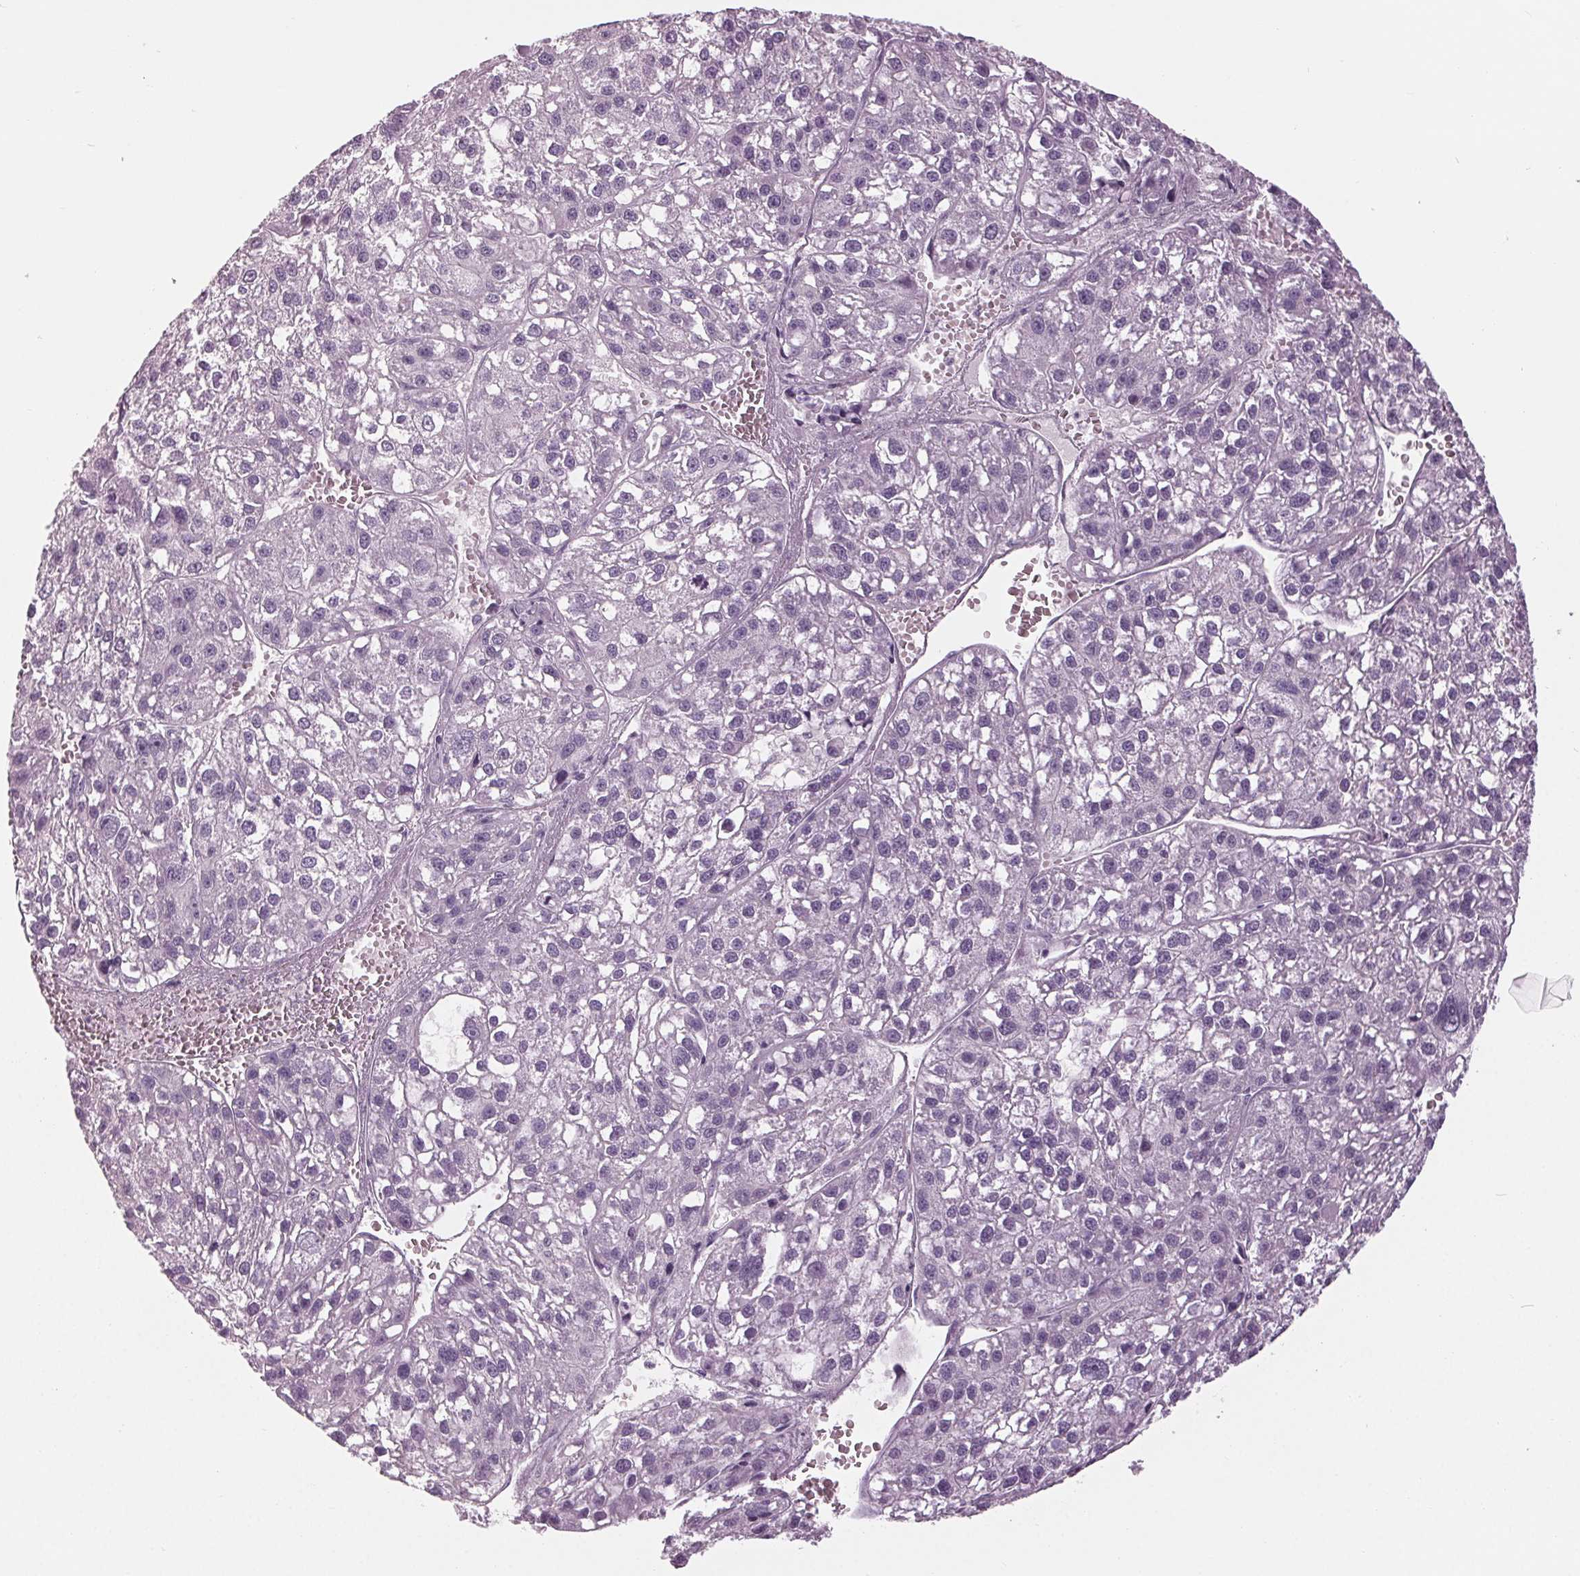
{"staining": {"intensity": "negative", "quantity": "none", "location": "none"}, "tissue": "liver cancer", "cell_type": "Tumor cells", "image_type": "cancer", "snomed": [{"axis": "morphology", "description": "Carcinoma, Hepatocellular, NOS"}, {"axis": "topography", "description": "Liver"}], "caption": "Liver cancer was stained to show a protein in brown. There is no significant positivity in tumor cells.", "gene": "TNNC2", "patient": {"sex": "female", "age": 70}}